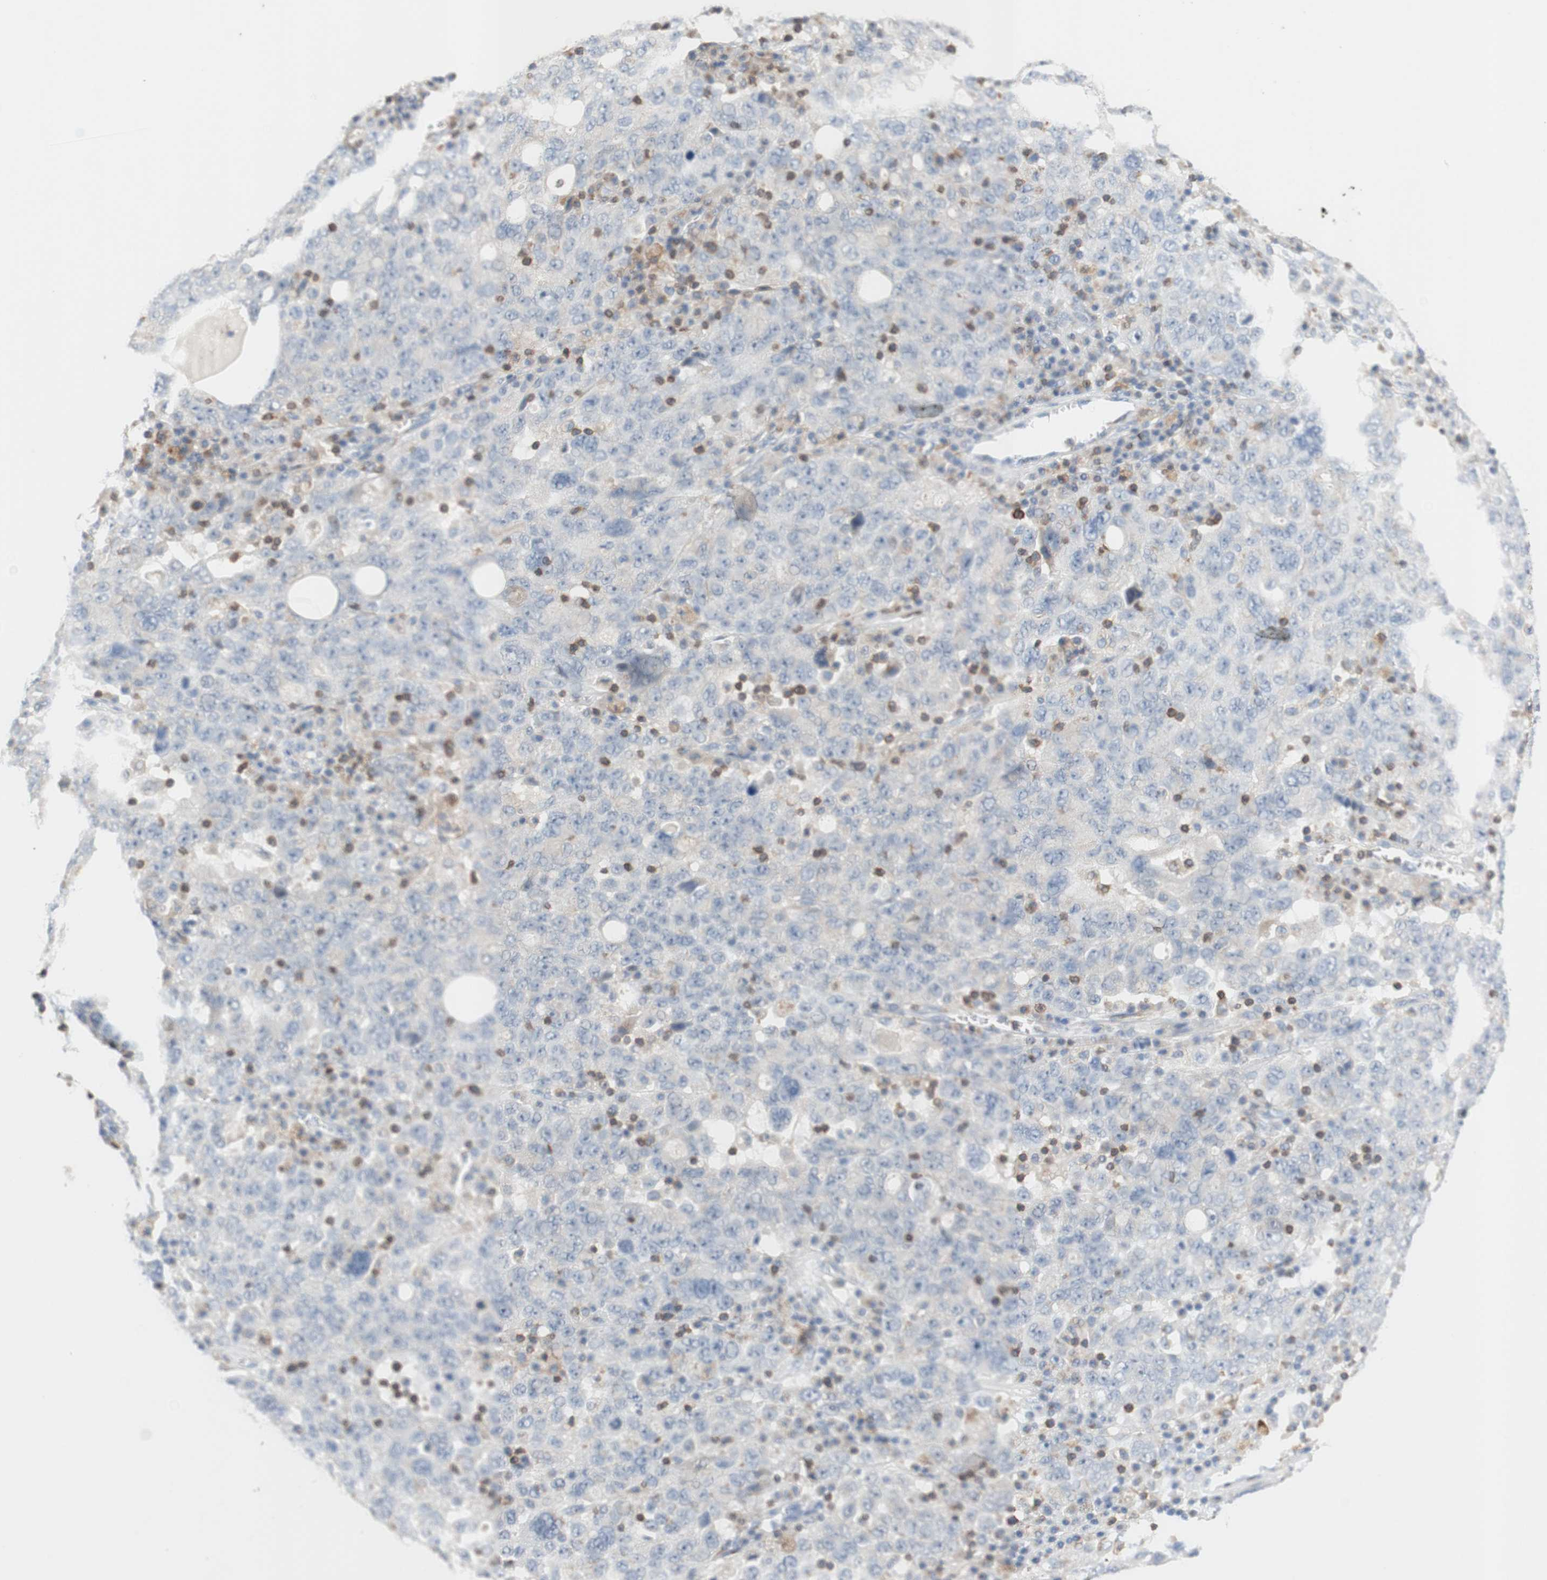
{"staining": {"intensity": "negative", "quantity": "none", "location": "none"}, "tissue": "ovarian cancer", "cell_type": "Tumor cells", "image_type": "cancer", "snomed": [{"axis": "morphology", "description": "Carcinoma, endometroid"}, {"axis": "topography", "description": "Ovary"}], "caption": "This histopathology image is of ovarian cancer stained with IHC to label a protein in brown with the nuclei are counter-stained blue. There is no positivity in tumor cells.", "gene": "SPINK6", "patient": {"sex": "female", "age": 62}}